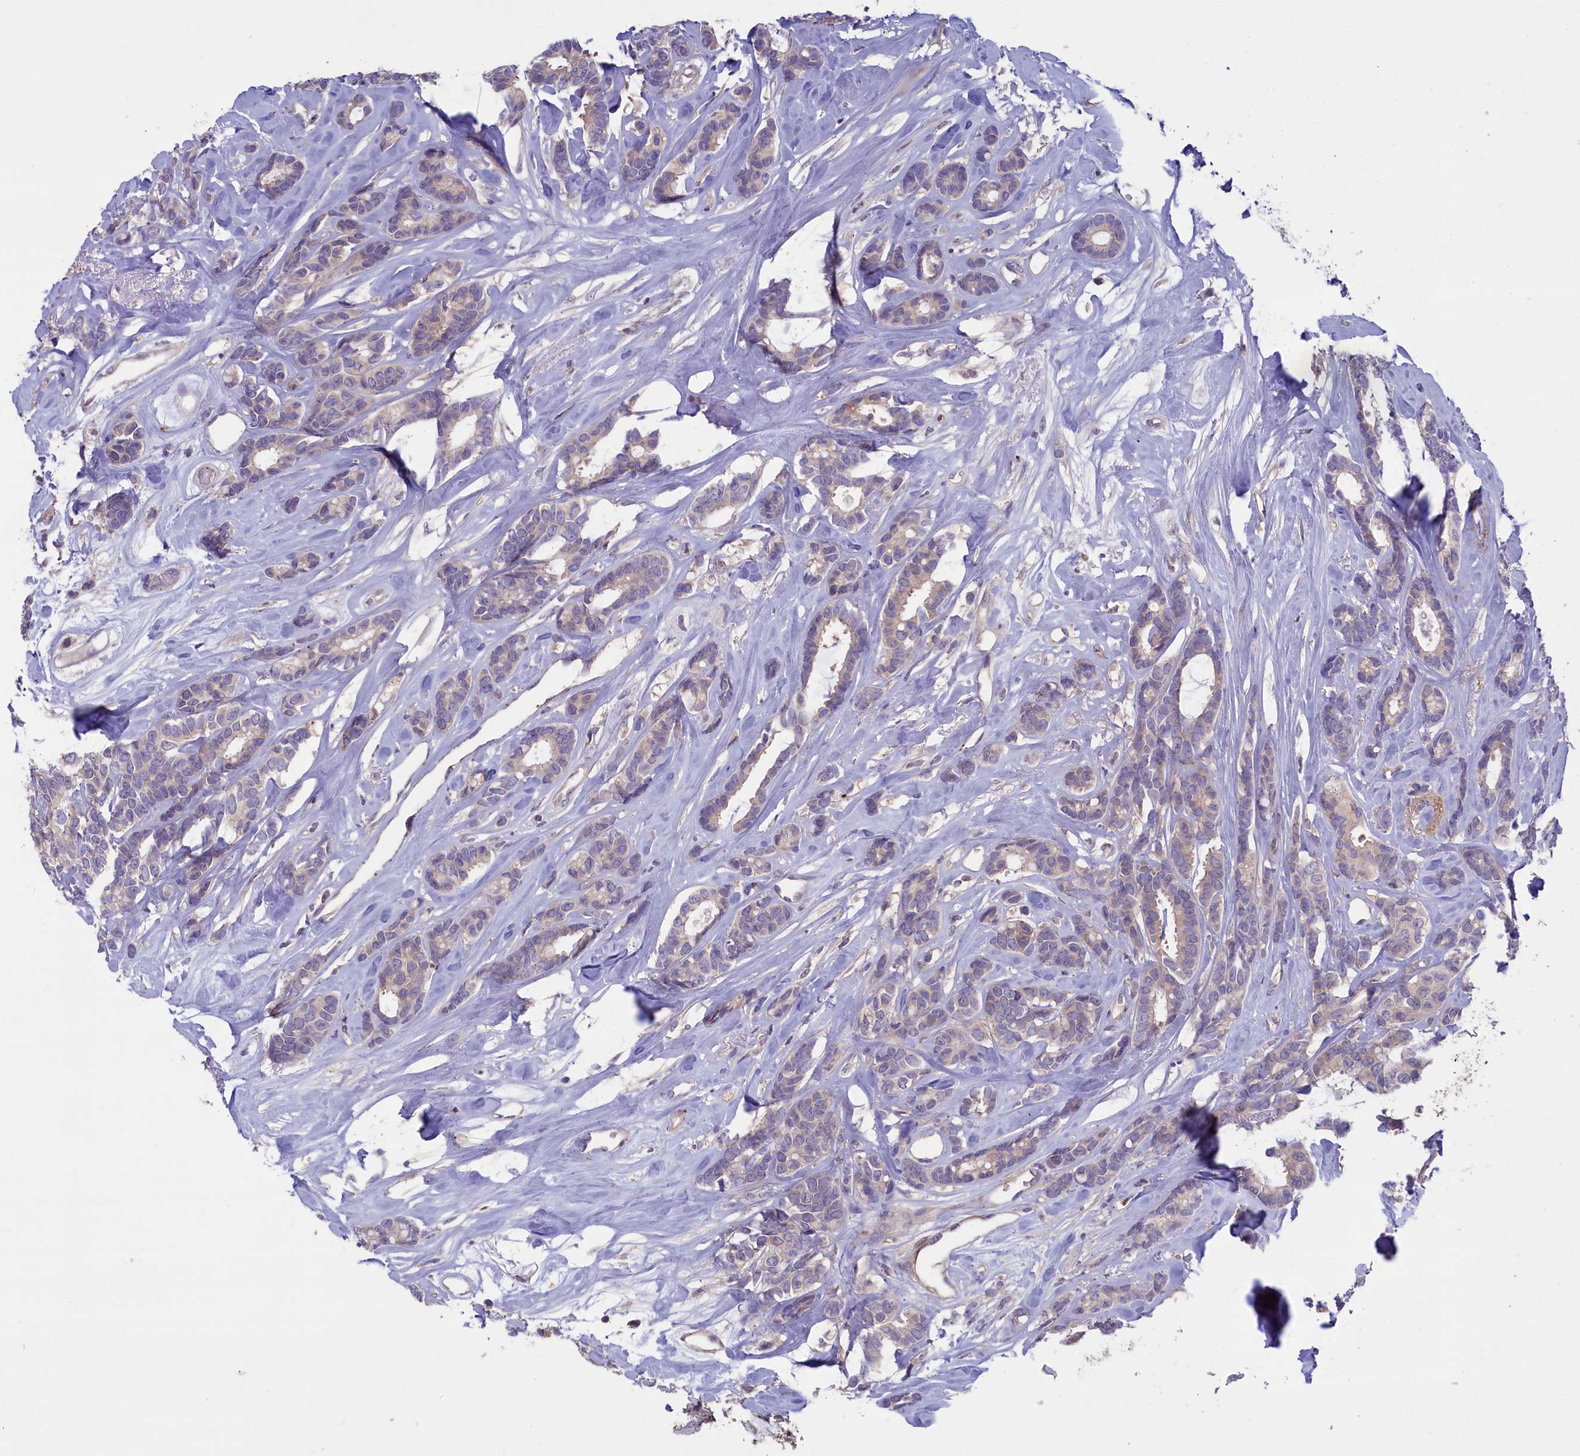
{"staining": {"intensity": "weak", "quantity": ">75%", "location": "cytoplasmic/membranous"}, "tissue": "breast cancer", "cell_type": "Tumor cells", "image_type": "cancer", "snomed": [{"axis": "morphology", "description": "Duct carcinoma"}, {"axis": "topography", "description": "Breast"}], "caption": "Immunohistochemical staining of breast cancer (invasive ductal carcinoma) displays low levels of weak cytoplasmic/membranous protein staining in approximately >75% of tumor cells.", "gene": "HEATR3", "patient": {"sex": "female", "age": 87}}